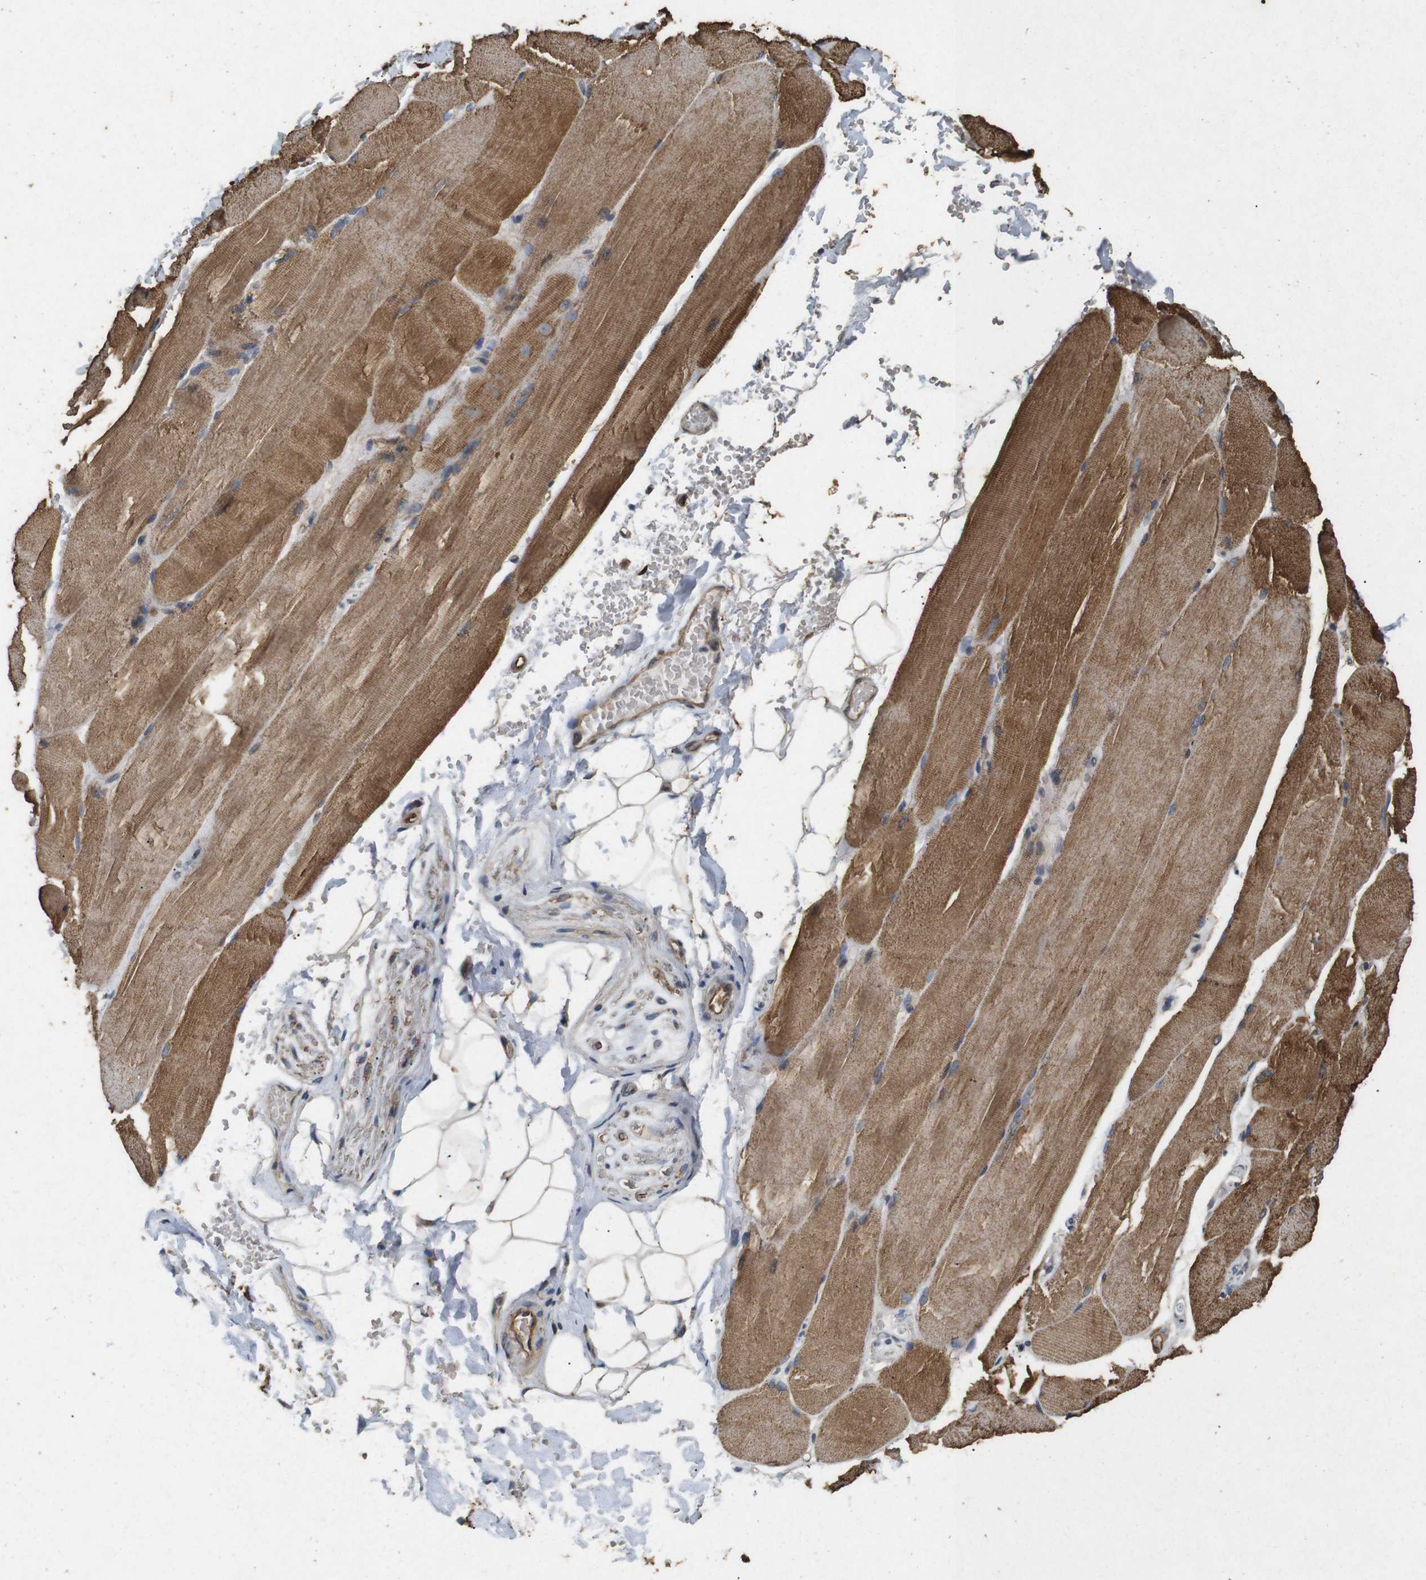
{"staining": {"intensity": "moderate", "quantity": ">75%", "location": "cytoplasmic/membranous"}, "tissue": "skeletal muscle", "cell_type": "Myocytes", "image_type": "normal", "snomed": [{"axis": "morphology", "description": "Normal tissue, NOS"}, {"axis": "topography", "description": "Skin"}, {"axis": "topography", "description": "Skeletal muscle"}], "caption": "Immunohistochemistry (DAB) staining of benign skeletal muscle shows moderate cytoplasmic/membranous protein expression in approximately >75% of myocytes. Immunohistochemistry (ihc) stains the protein of interest in brown and the nuclei are stained blue.", "gene": "CNPY4", "patient": {"sex": "male", "age": 83}}